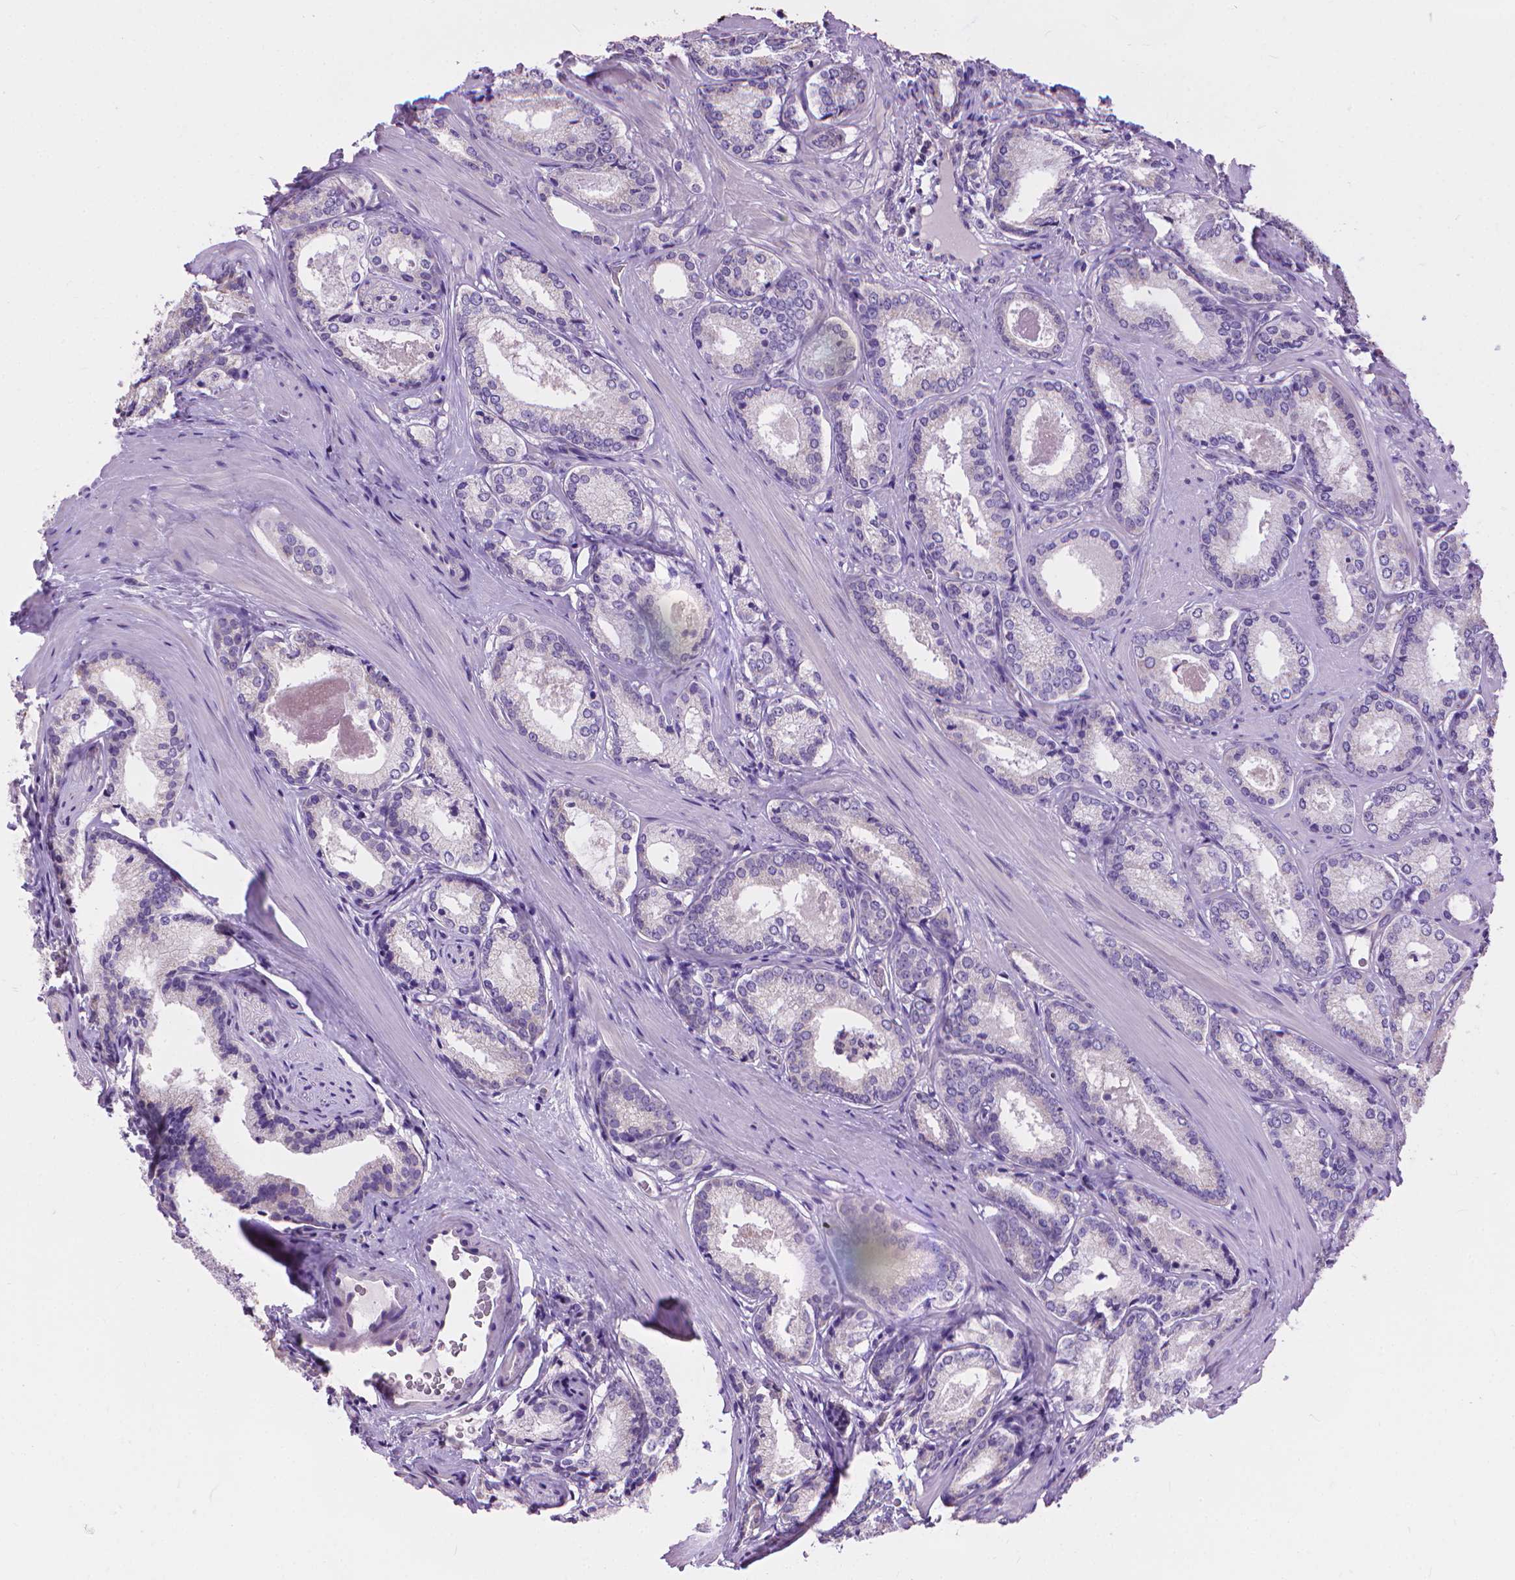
{"staining": {"intensity": "negative", "quantity": "none", "location": "none"}, "tissue": "prostate cancer", "cell_type": "Tumor cells", "image_type": "cancer", "snomed": [{"axis": "morphology", "description": "Adenocarcinoma, Low grade"}, {"axis": "topography", "description": "Prostate"}], "caption": "DAB immunohistochemical staining of human prostate low-grade adenocarcinoma displays no significant positivity in tumor cells. The staining was performed using DAB to visualize the protein expression in brown, while the nuclei were stained in blue with hematoxylin (Magnification: 20x).", "gene": "SYN1", "patient": {"sex": "male", "age": 56}}